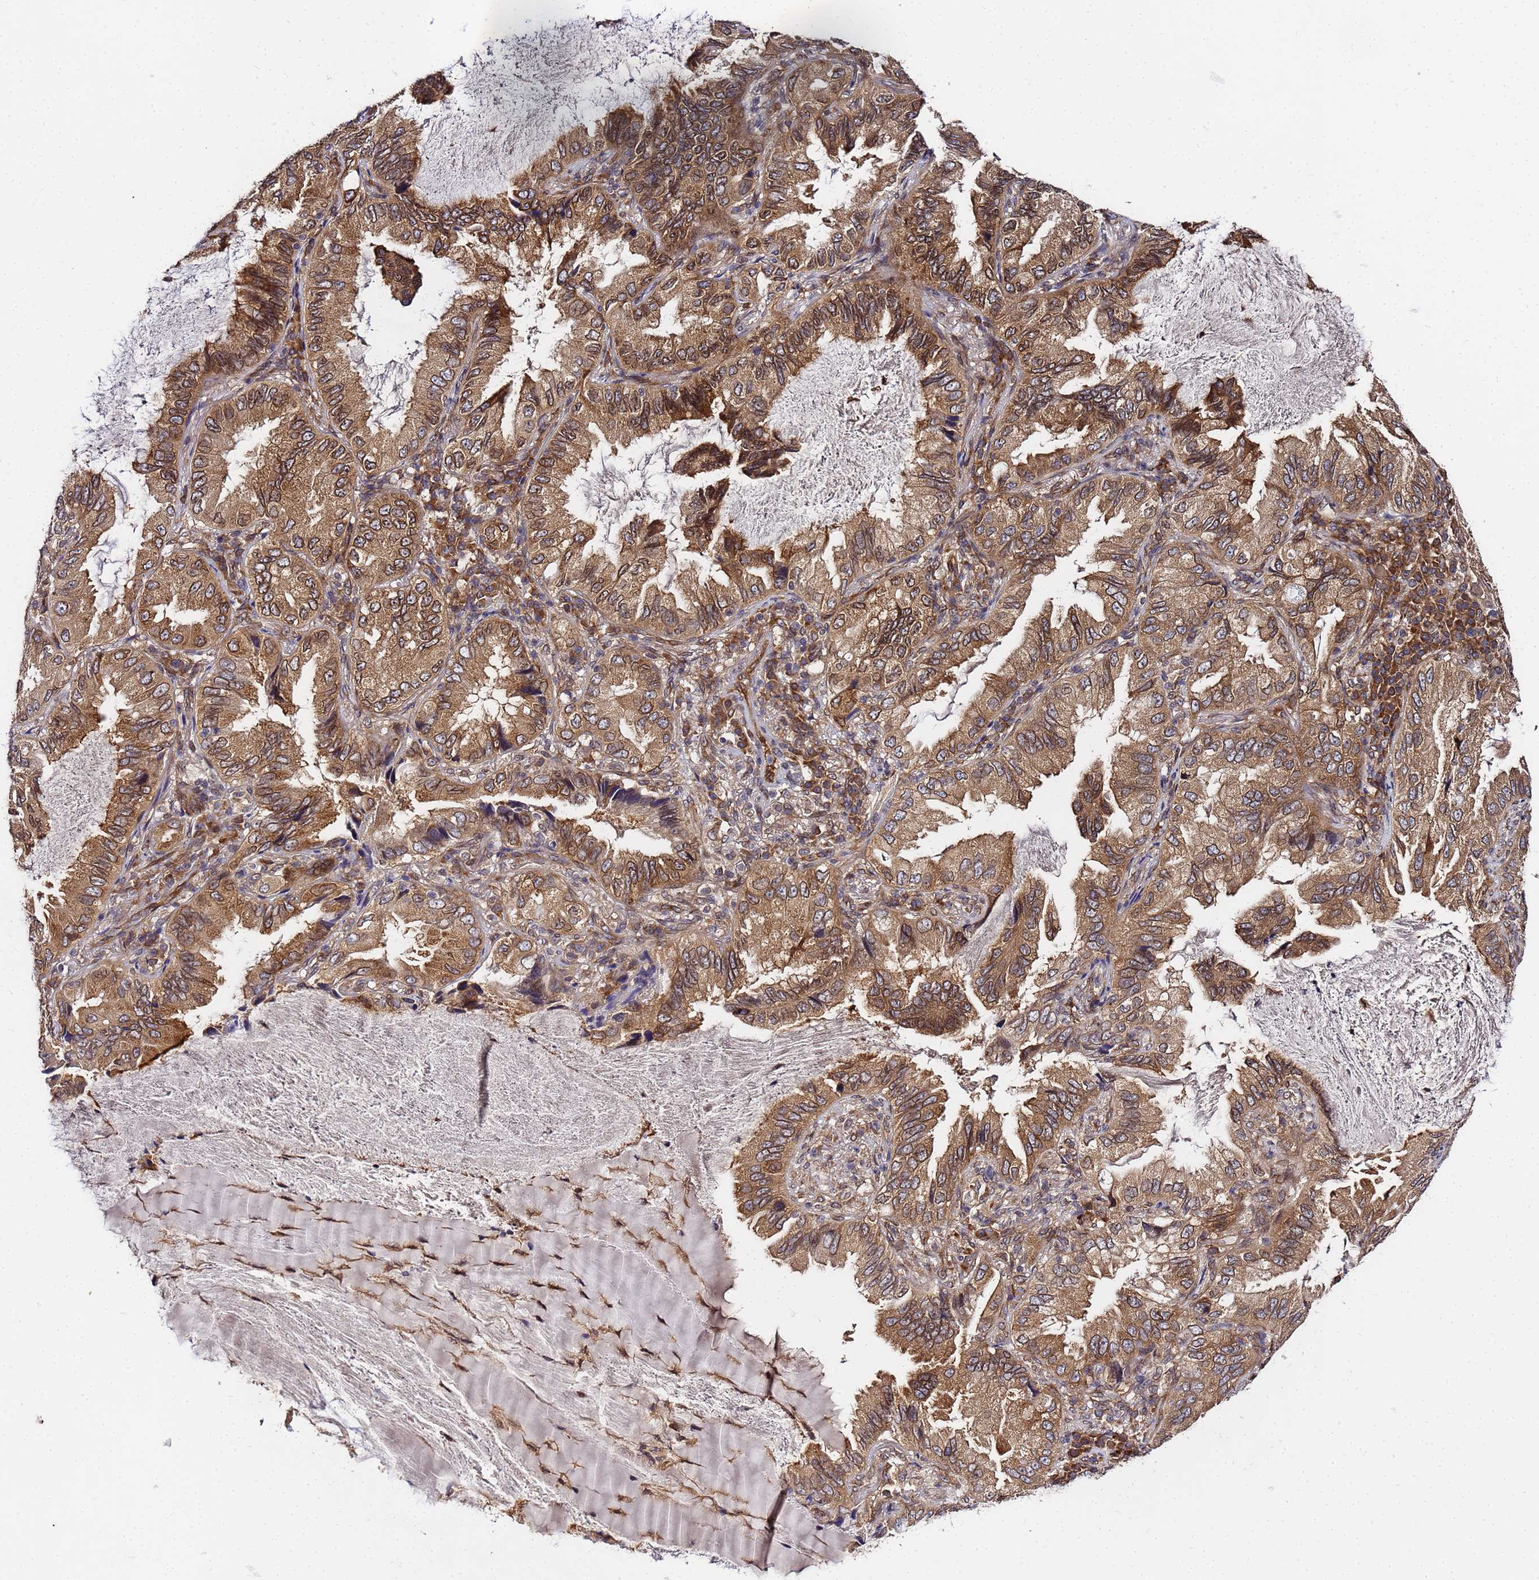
{"staining": {"intensity": "moderate", "quantity": ">75%", "location": "cytoplasmic/membranous"}, "tissue": "lung cancer", "cell_type": "Tumor cells", "image_type": "cancer", "snomed": [{"axis": "morphology", "description": "Adenocarcinoma, NOS"}, {"axis": "topography", "description": "Lung"}], "caption": "Lung cancer was stained to show a protein in brown. There is medium levels of moderate cytoplasmic/membranous expression in approximately >75% of tumor cells. The staining was performed using DAB (3,3'-diaminobenzidine) to visualize the protein expression in brown, while the nuclei were stained in blue with hematoxylin (Magnification: 20x).", "gene": "UNC93B1", "patient": {"sex": "female", "age": 69}}